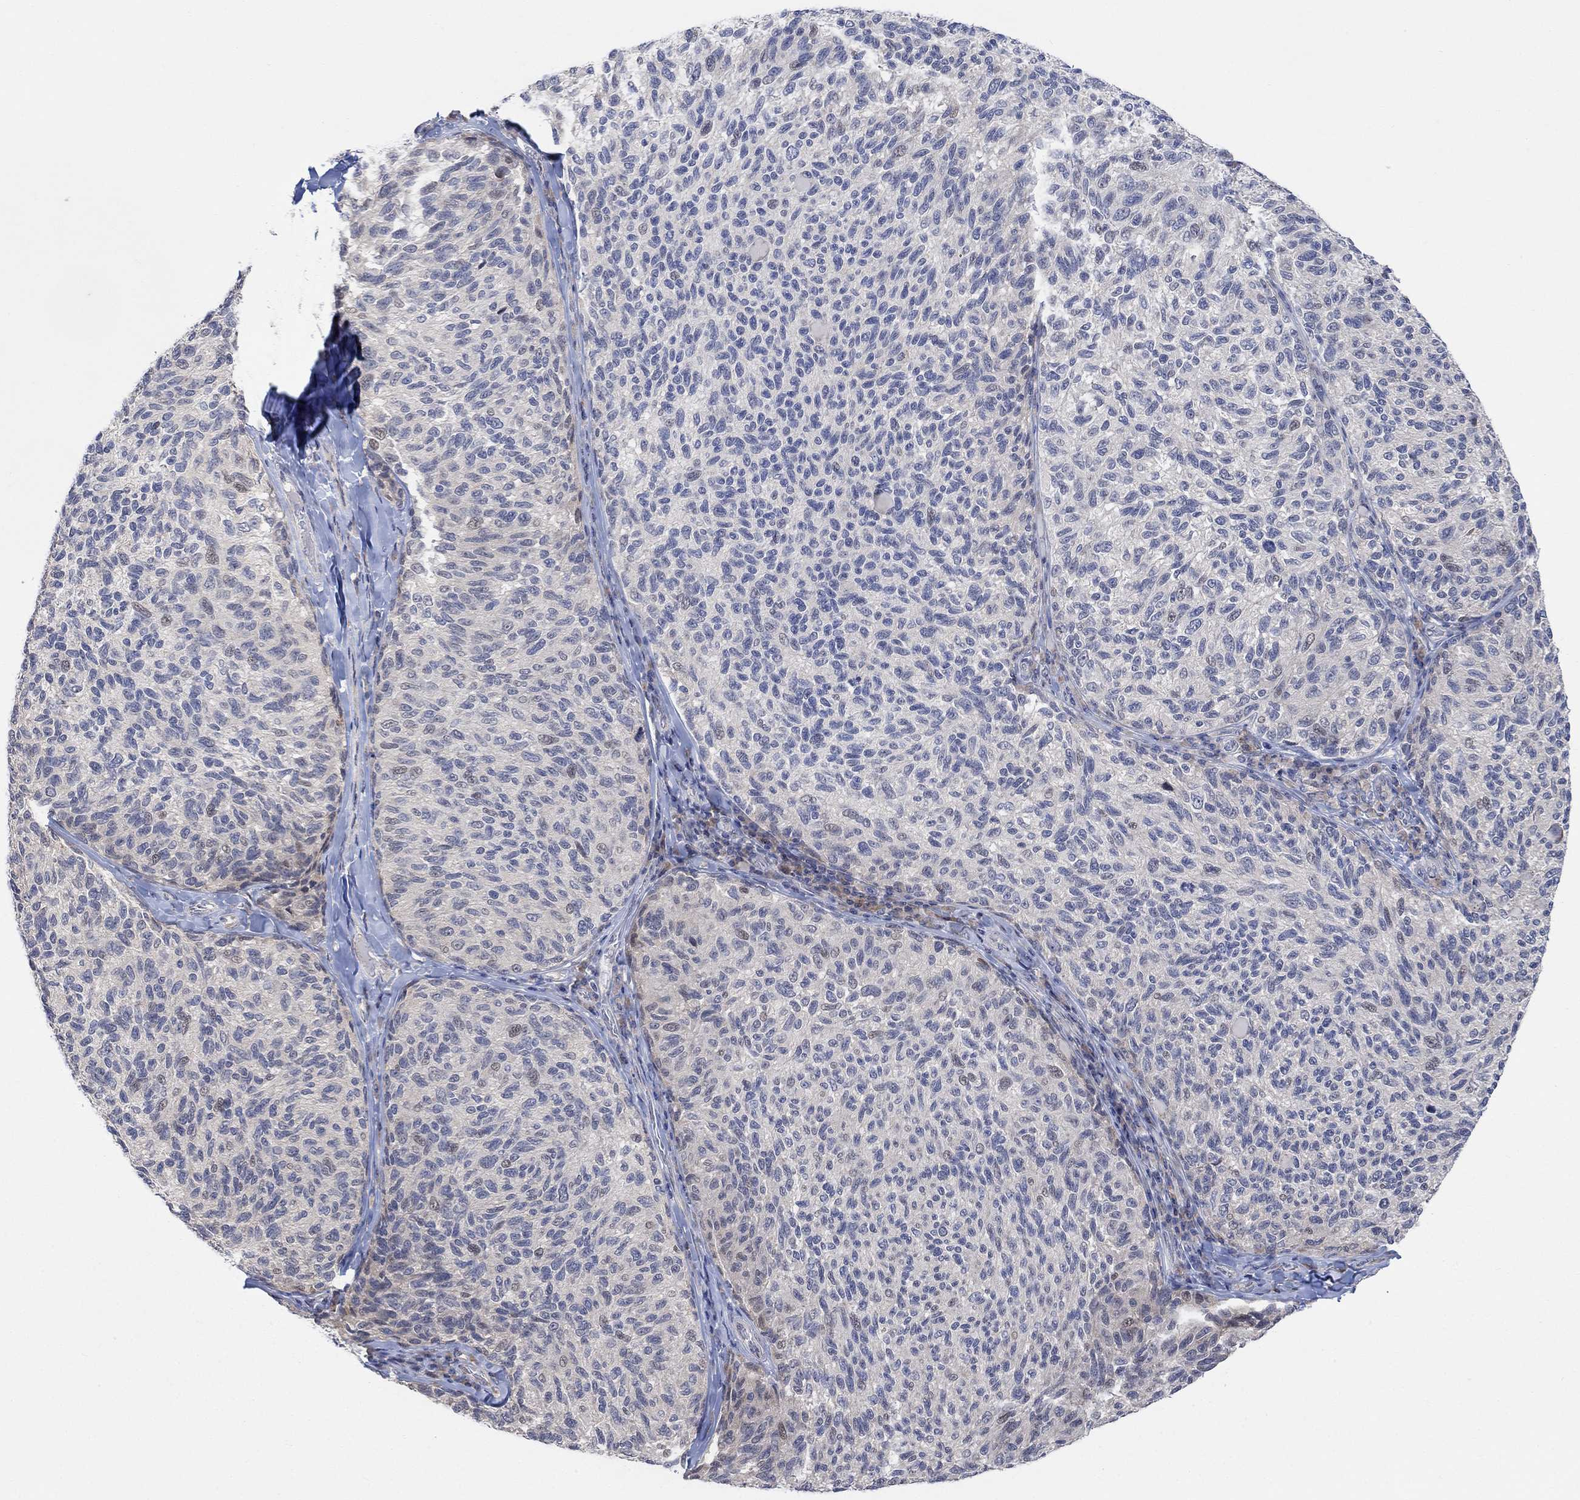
{"staining": {"intensity": "negative", "quantity": "none", "location": "none"}, "tissue": "melanoma", "cell_type": "Tumor cells", "image_type": "cancer", "snomed": [{"axis": "morphology", "description": "Malignant melanoma, NOS"}, {"axis": "topography", "description": "Skin"}], "caption": "Immunohistochemical staining of human melanoma displays no significant staining in tumor cells.", "gene": "CNTF", "patient": {"sex": "female", "age": 73}}